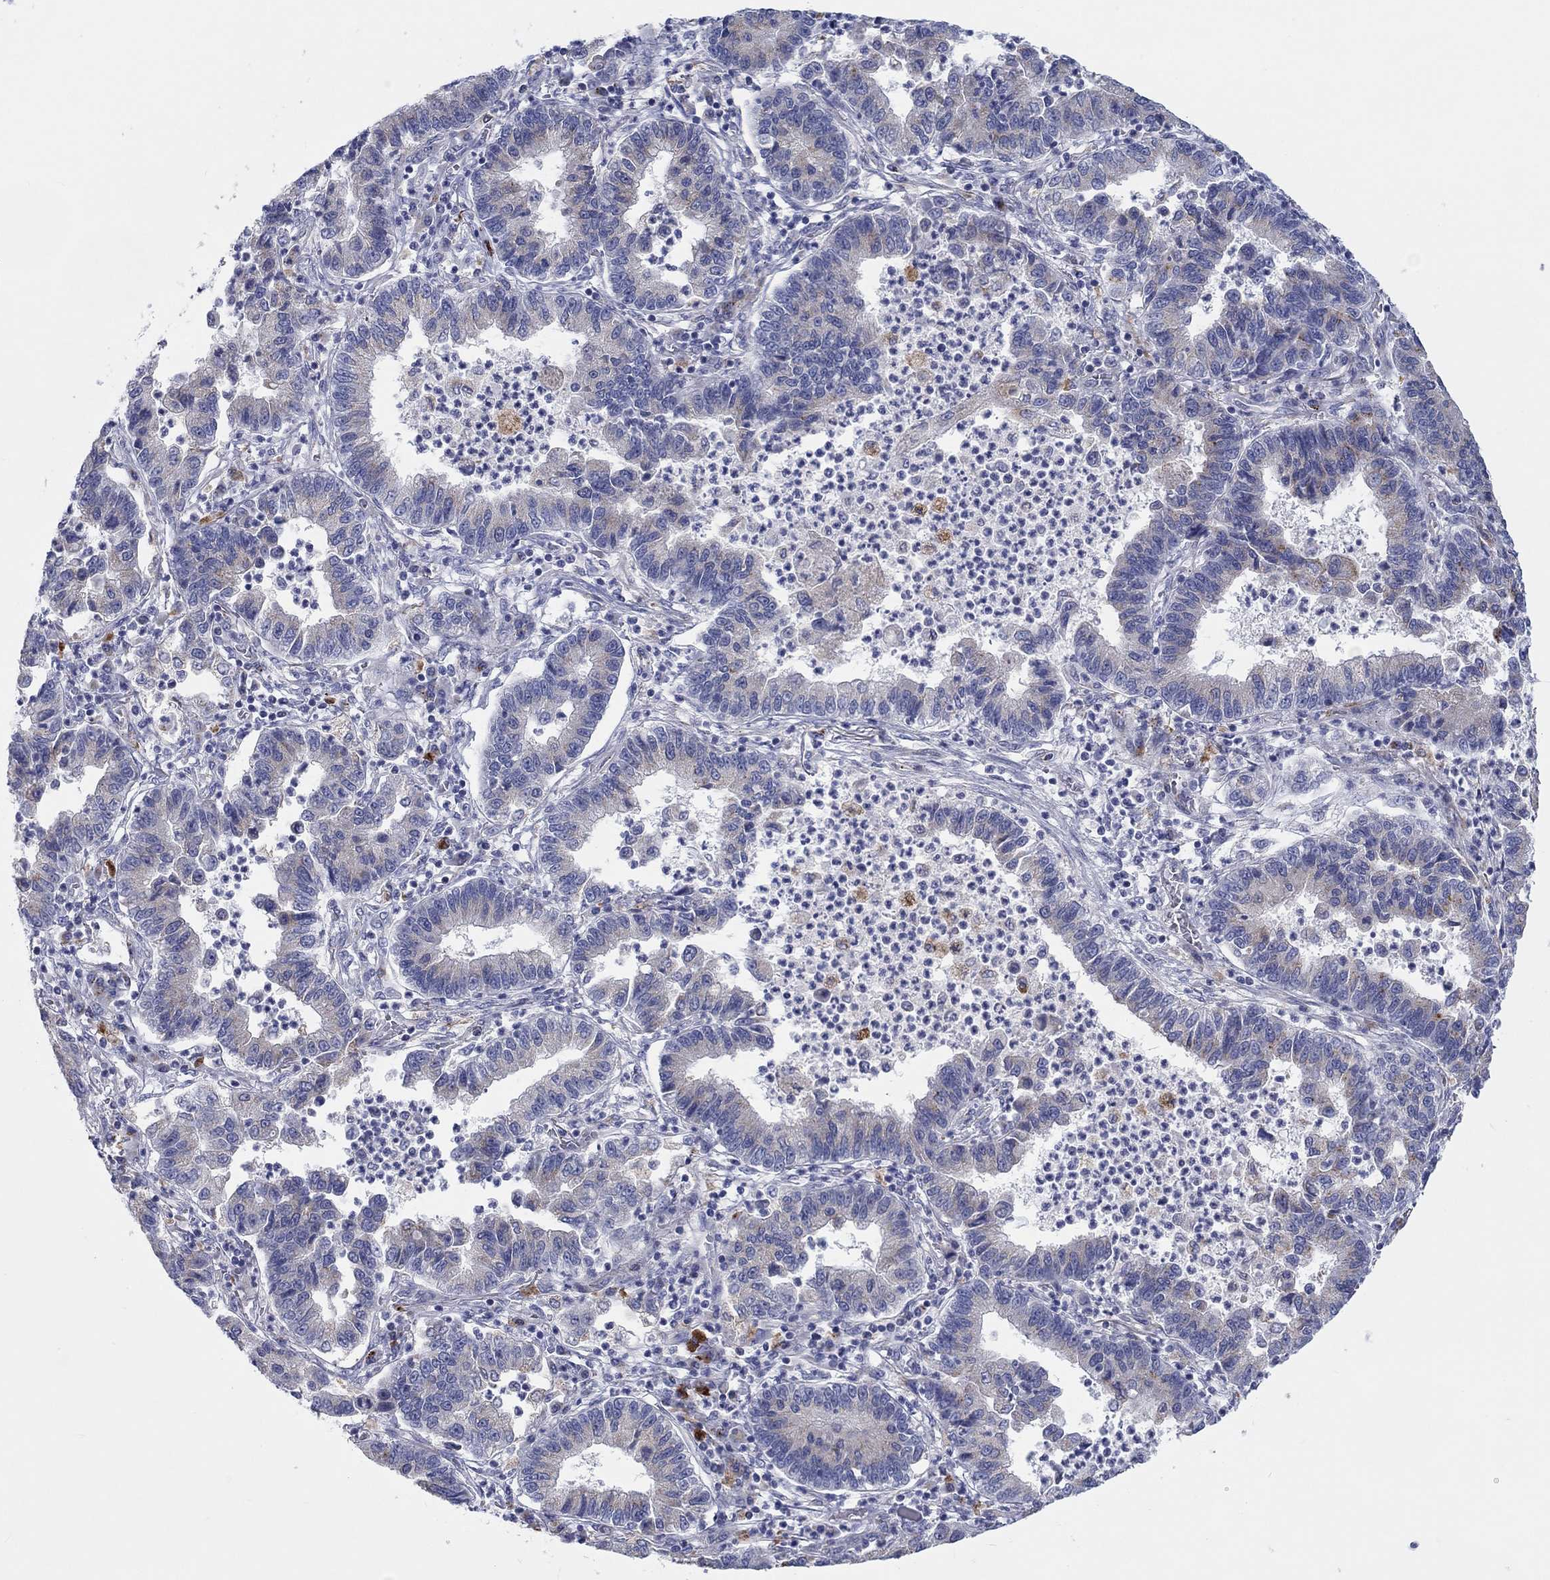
{"staining": {"intensity": "negative", "quantity": "none", "location": "none"}, "tissue": "lung cancer", "cell_type": "Tumor cells", "image_type": "cancer", "snomed": [{"axis": "morphology", "description": "Adenocarcinoma, NOS"}, {"axis": "topography", "description": "Lung"}], "caption": "Tumor cells show no significant staining in lung adenocarcinoma.", "gene": "BCO2", "patient": {"sex": "female", "age": 57}}